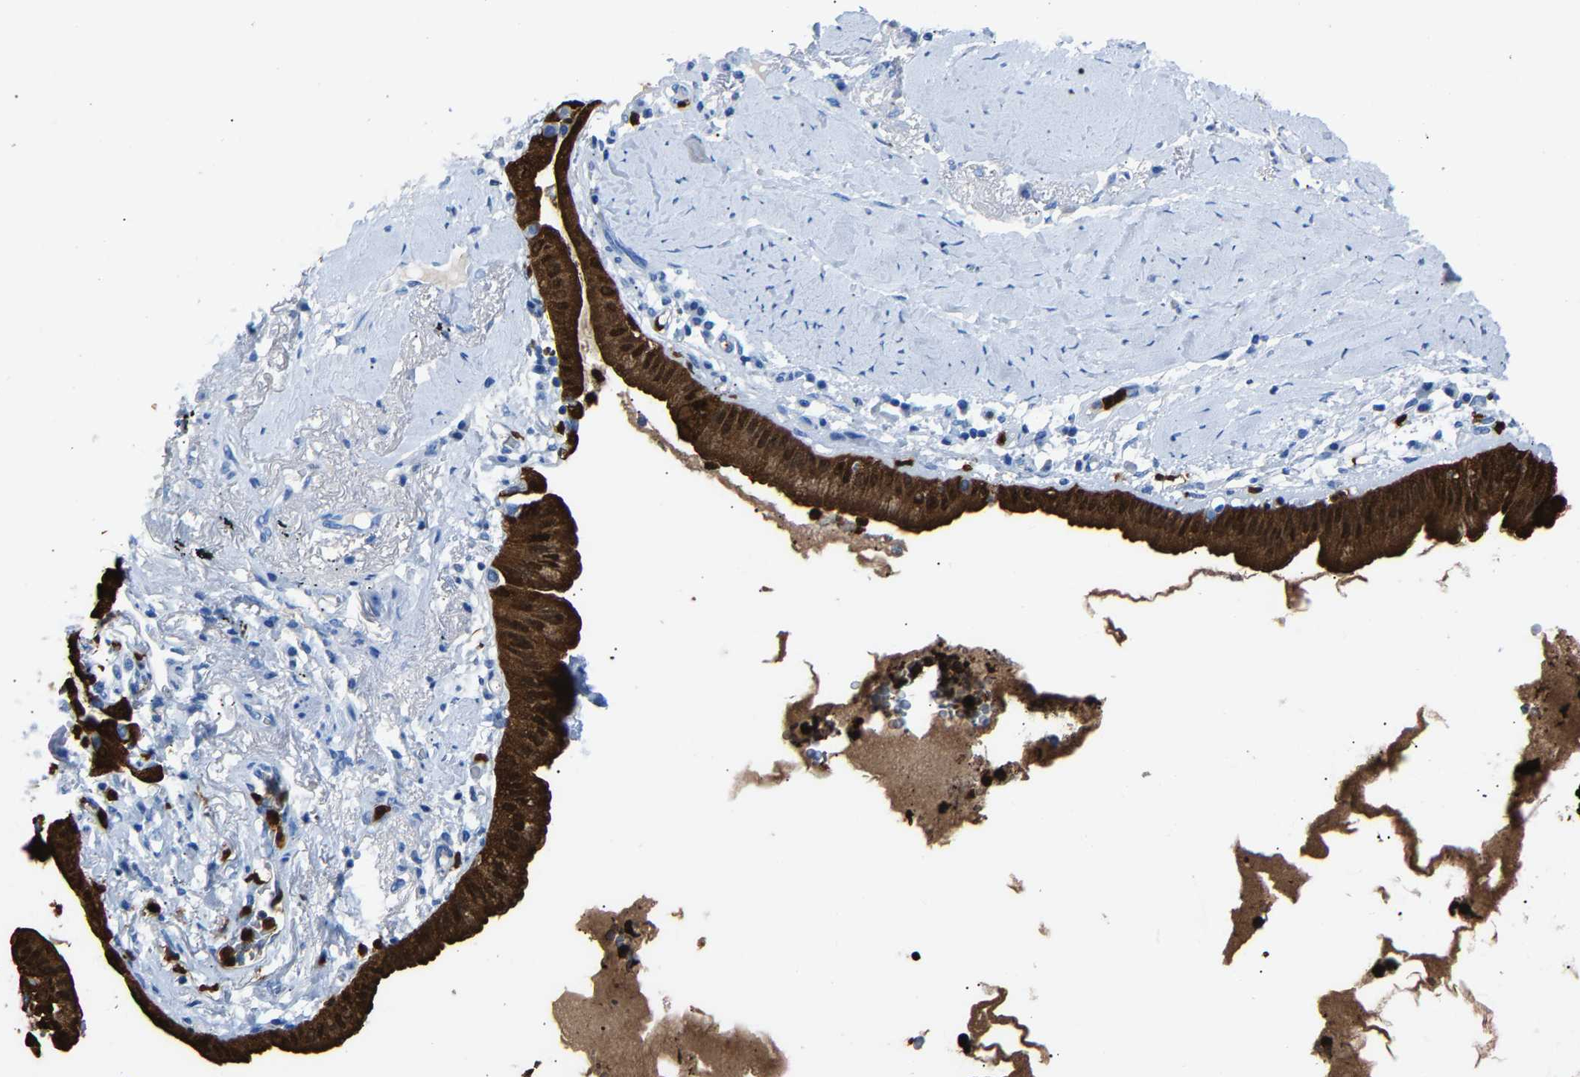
{"staining": {"intensity": "strong", "quantity": ">75%", "location": "cytoplasmic/membranous,nuclear"}, "tissue": "lung cancer", "cell_type": "Tumor cells", "image_type": "cancer", "snomed": [{"axis": "morphology", "description": "Normal tissue, NOS"}, {"axis": "morphology", "description": "Adenocarcinoma, NOS"}, {"axis": "topography", "description": "Bronchus"}, {"axis": "topography", "description": "Lung"}], "caption": "This is a micrograph of immunohistochemistry staining of adenocarcinoma (lung), which shows strong staining in the cytoplasmic/membranous and nuclear of tumor cells.", "gene": "S100P", "patient": {"sex": "female", "age": 70}}